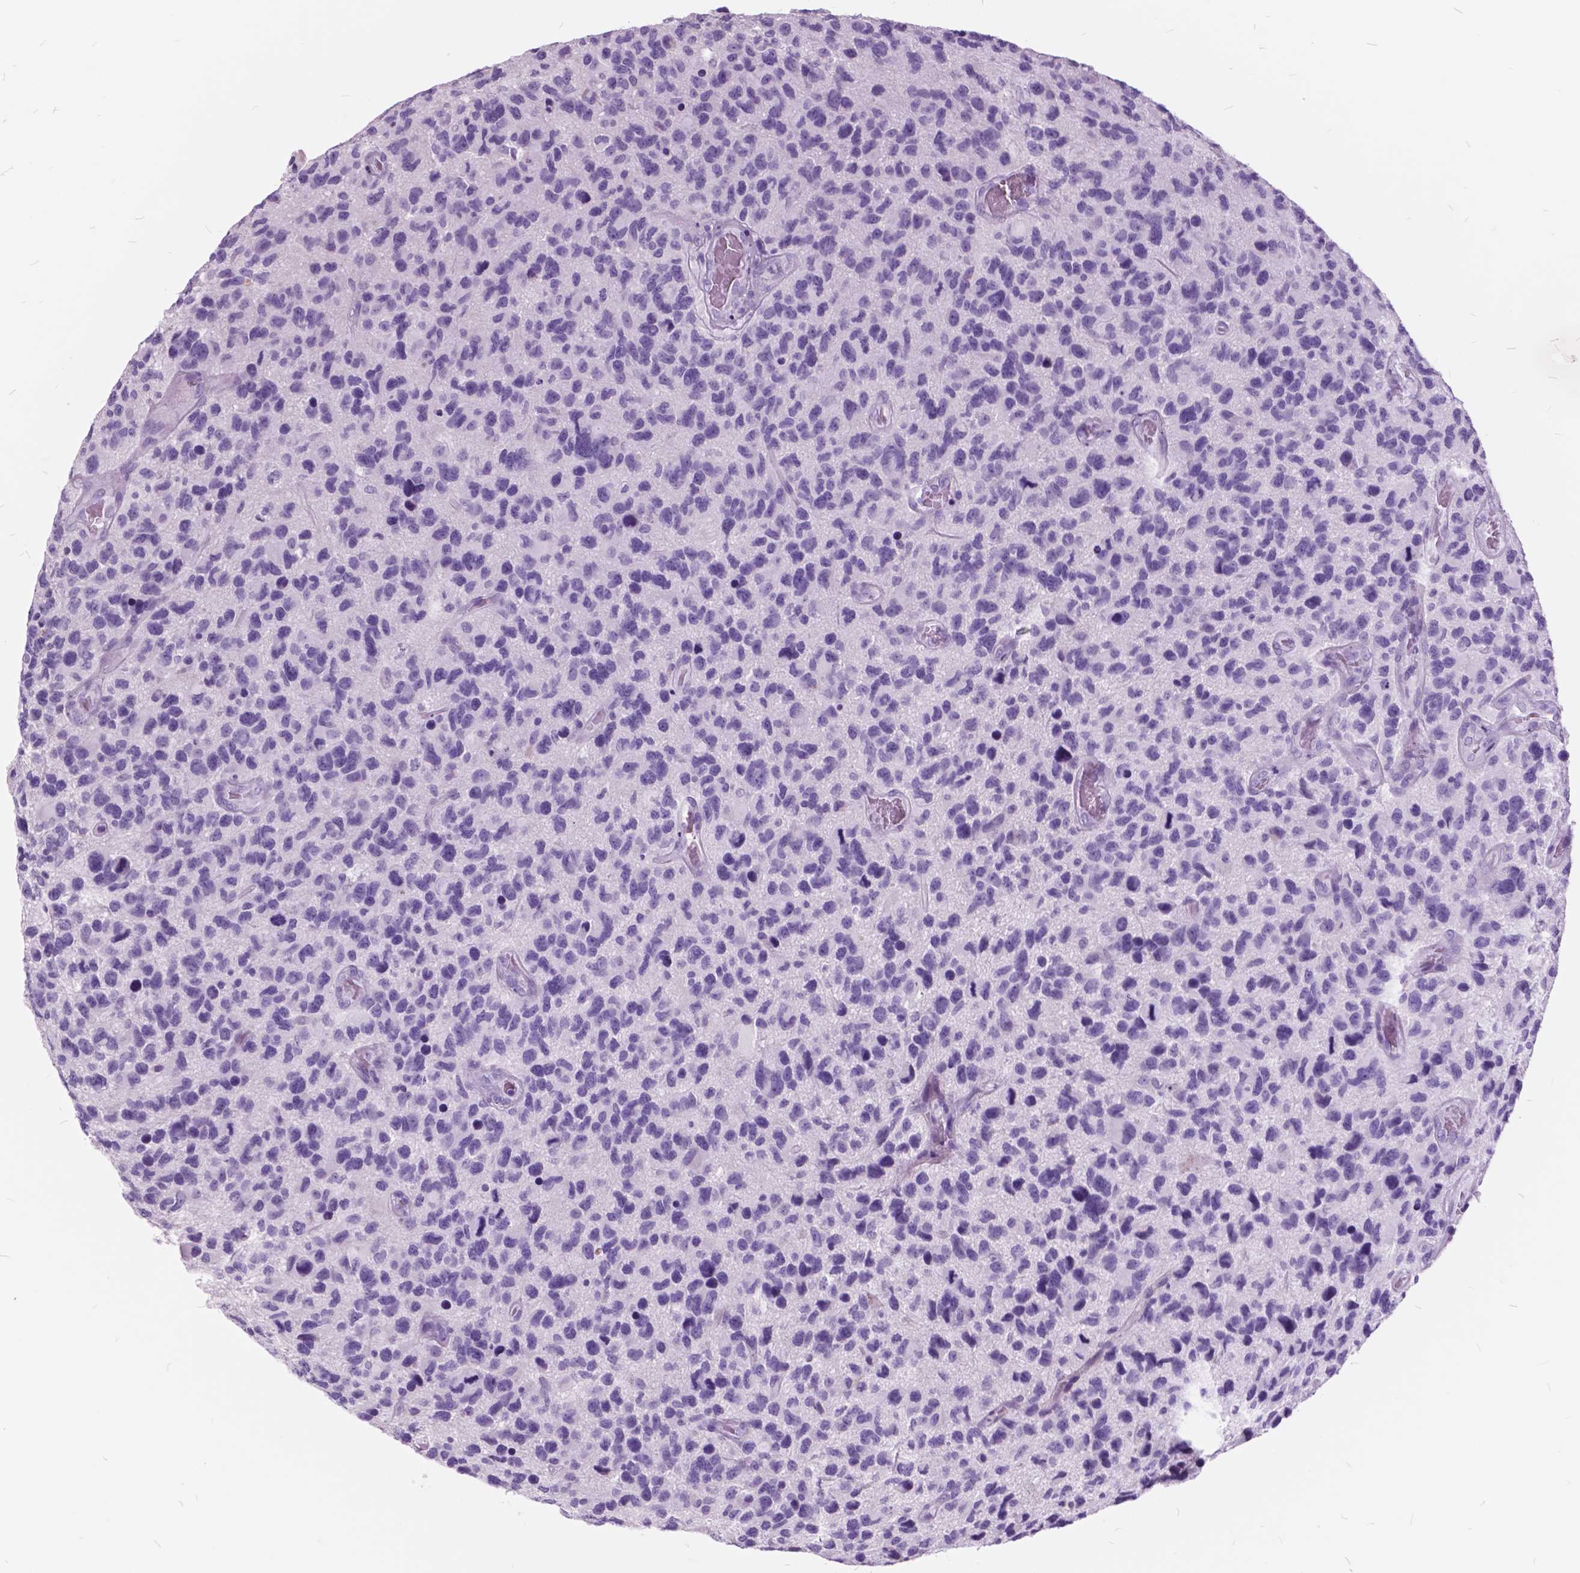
{"staining": {"intensity": "negative", "quantity": "none", "location": "none"}, "tissue": "glioma", "cell_type": "Tumor cells", "image_type": "cancer", "snomed": [{"axis": "morphology", "description": "Glioma, malignant, NOS"}, {"axis": "morphology", "description": "Glioma, malignant, High grade"}, {"axis": "topography", "description": "Brain"}], "caption": "There is no significant expression in tumor cells of glioma (malignant).", "gene": "GDF9", "patient": {"sex": "female", "age": 71}}